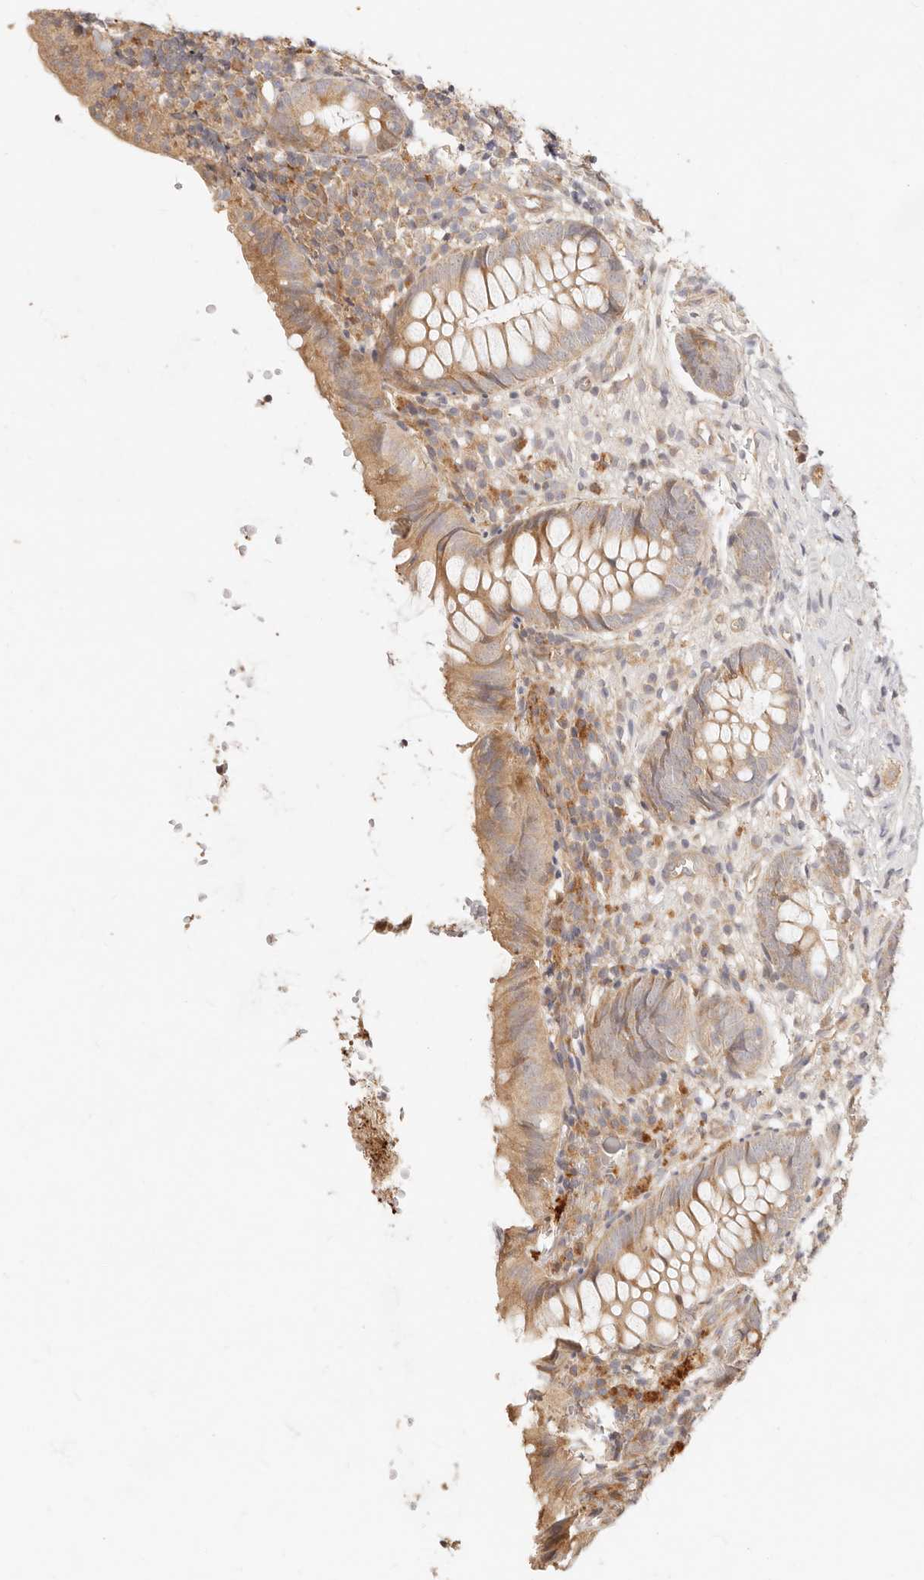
{"staining": {"intensity": "moderate", "quantity": ">75%", "location": "cytoplasmic/membranous"}, "tissue": "appendix", "cell_type": "Glandular cells", "image_type": "normal", "snomed": [{"axis": "morphology", "description": "Normal tissue, NOS"}, {"axis": "topography", "description": "Appendix"}], "caption": "Human appendix stained with a brown dye demonstrates moderate cytoplasmic/membranous positive expression in about >75% of glandular cells.", "gene": "UBXN10", "patient": {"sex": "male", "age": 8}}